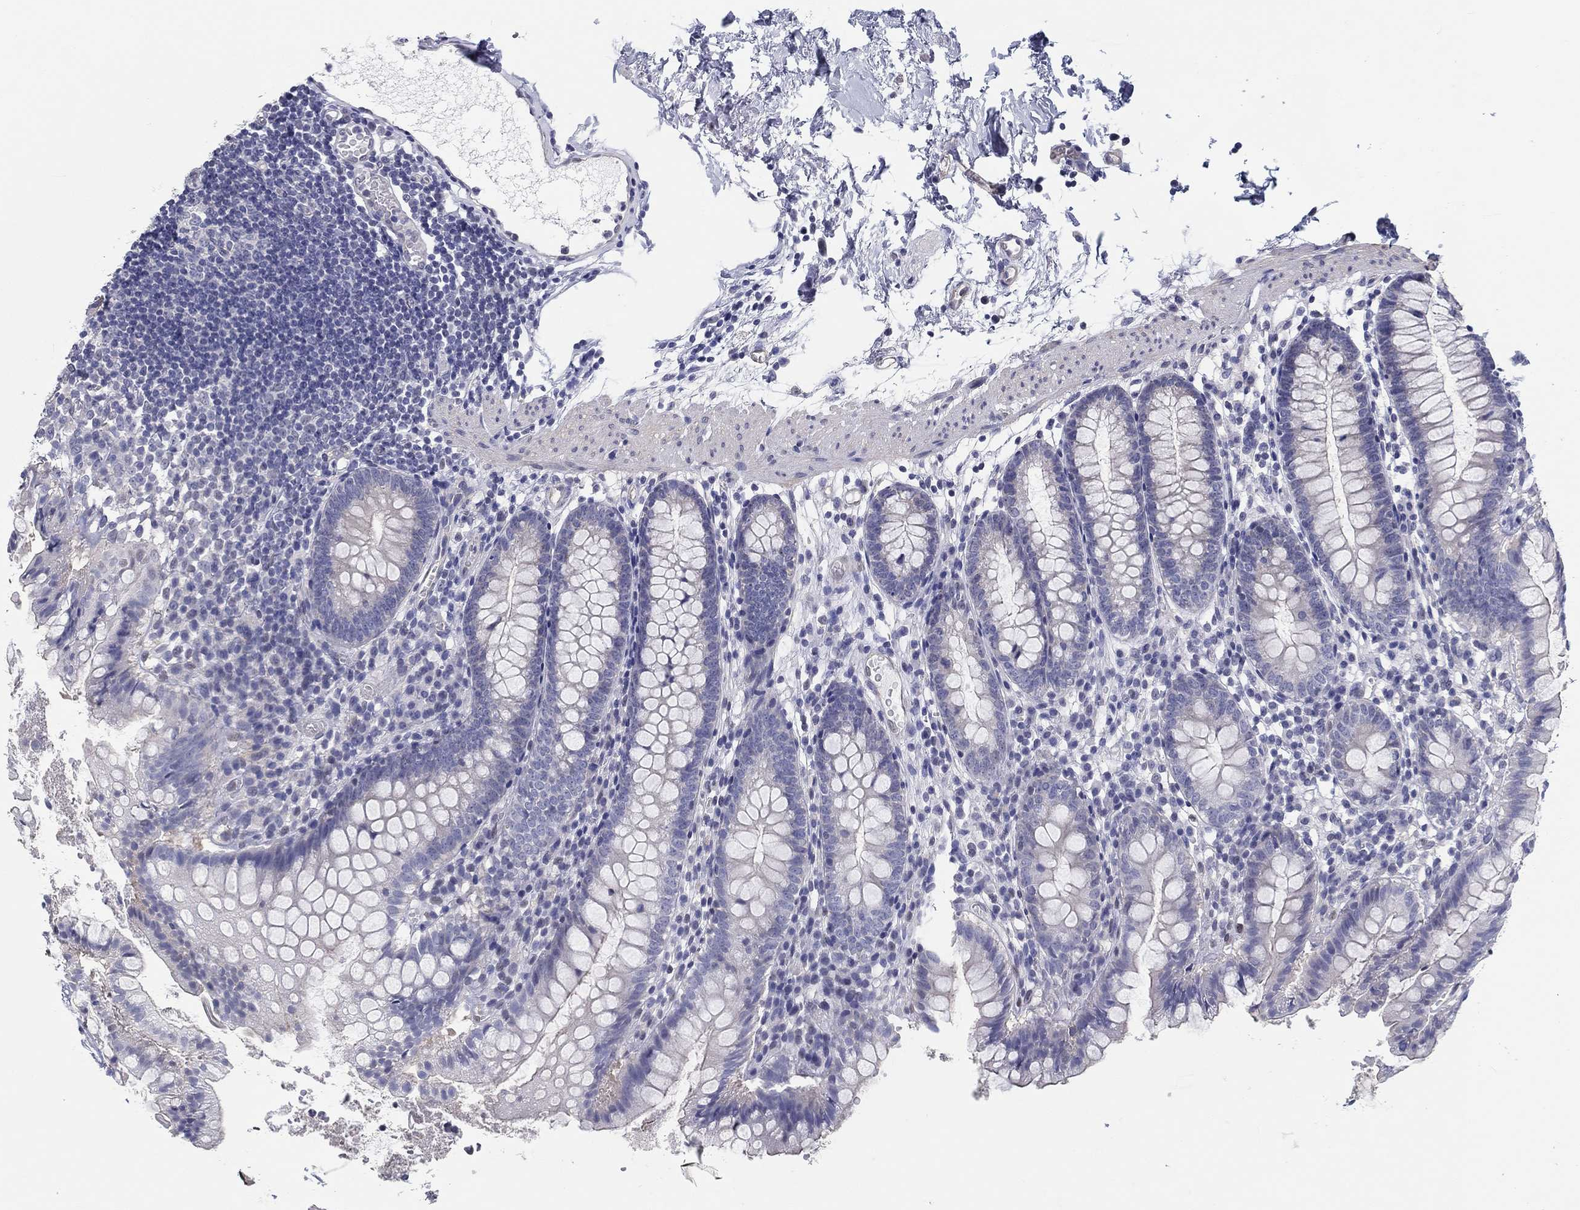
{"staining": {"intensity": "negative", "quantity": "none", "location": "none"}, "tissue": "small intestine", "cell_type": "Glandular cells", "image_type": "normal", "snomed": [{"axis": "morphology", "description": "Normal tissue, NOS"}, {"axis": "topography", "description": "Small intestine"}], "caption": "Histopathology image shows no significant protein positivity in glandular cells of normal small intestine. The staining was performed using DAB to visualize the protein expression in brown, while the nuclei were stained in blue with hematoxylin (Magnification: 20x).", "gene": "CRYGD", "patient": {"sex": "female", "age": 90}}